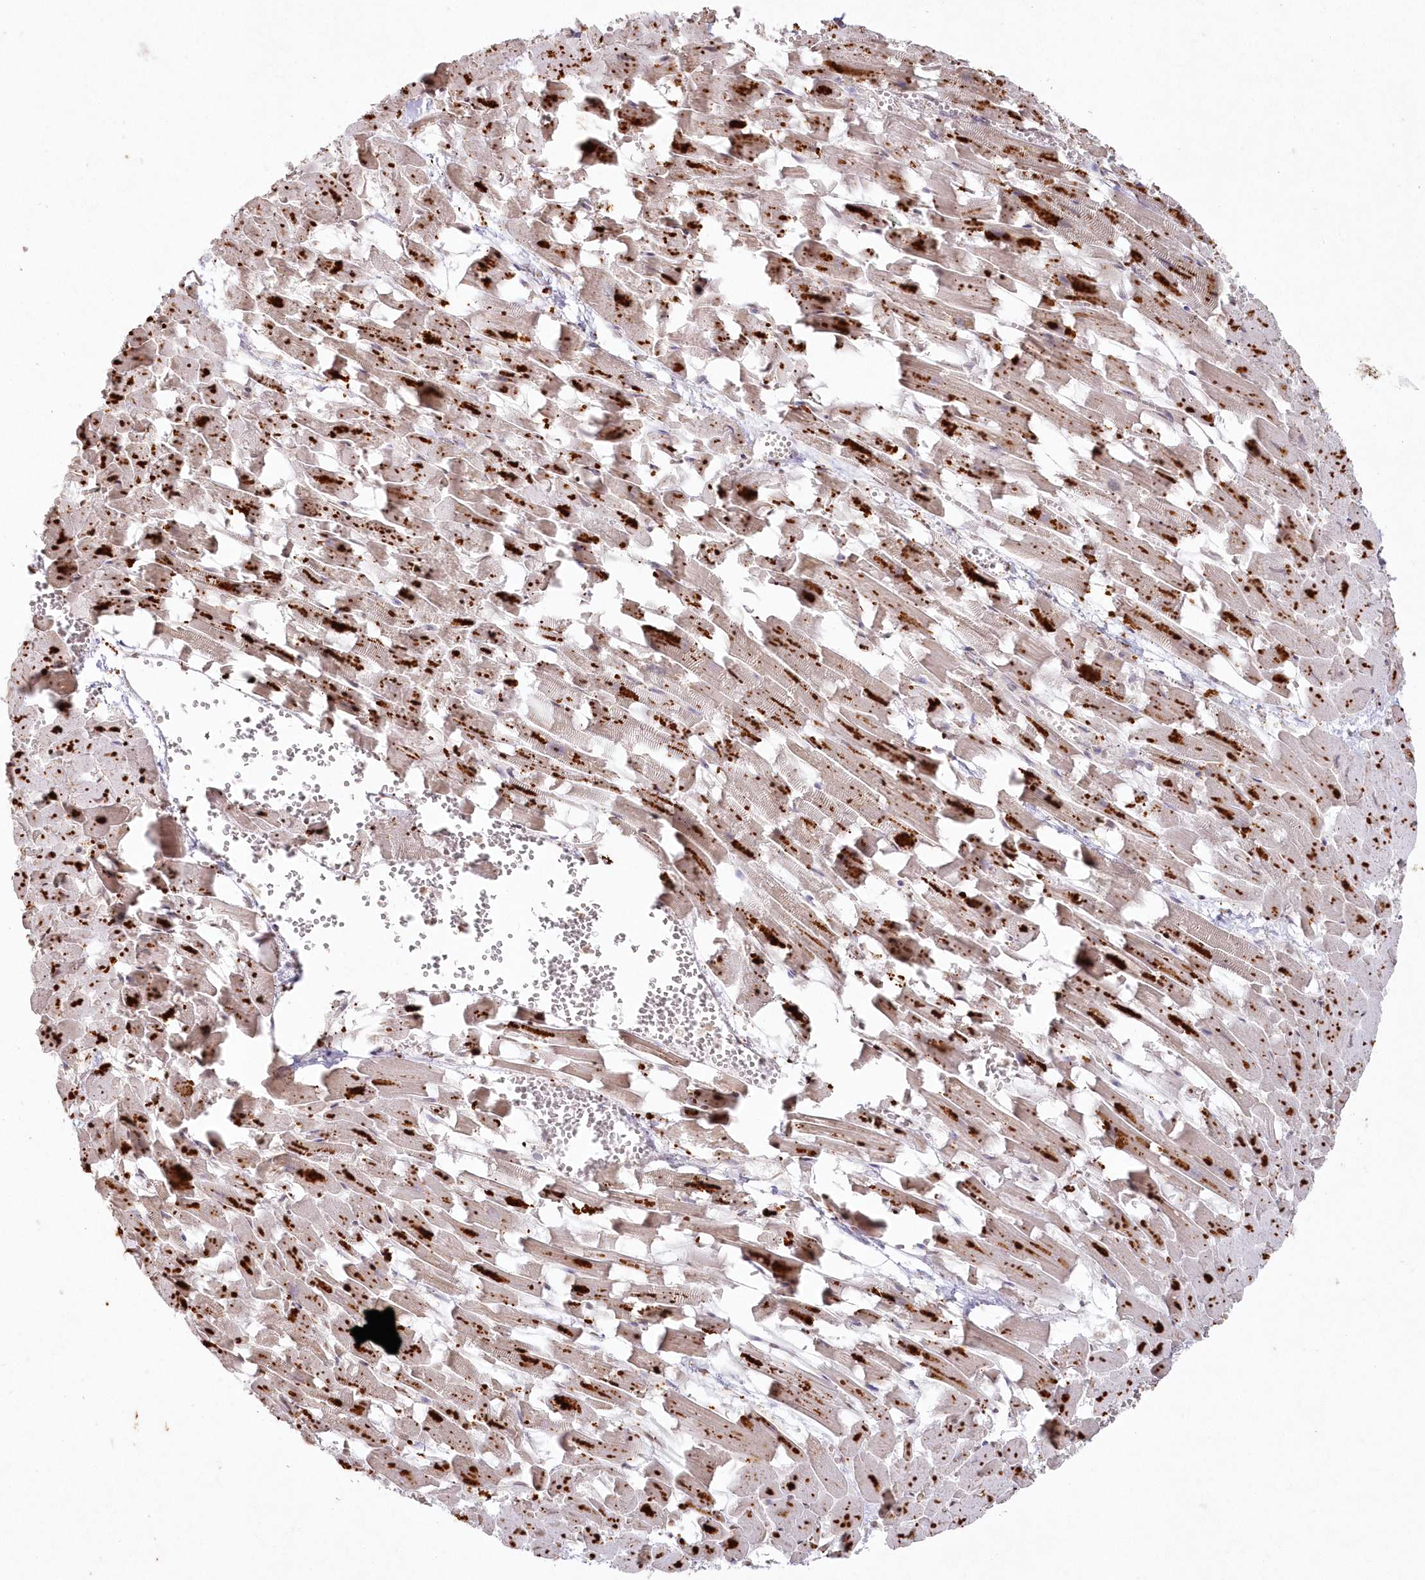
{"staining": {"intensity": "strong", "quantity": ">75%", "location": "cytoplasmic/membranous"}, "tissue": "heart muscle", "cell_type": "Cardiomyocytes", "image_type": "normal", "snomed": [{"axis": "morphology", "description": "Normal tissue, NOS"}, {"axis": "topography", "description": "Heart"}], "caption": "Cardiomyocytes show high levels of strong cytoplasmic/membranous expression in about >75% of cells in benign heart muscle.", "gene": "ARSB", "patient": {"sex": "female", "age": 64}}